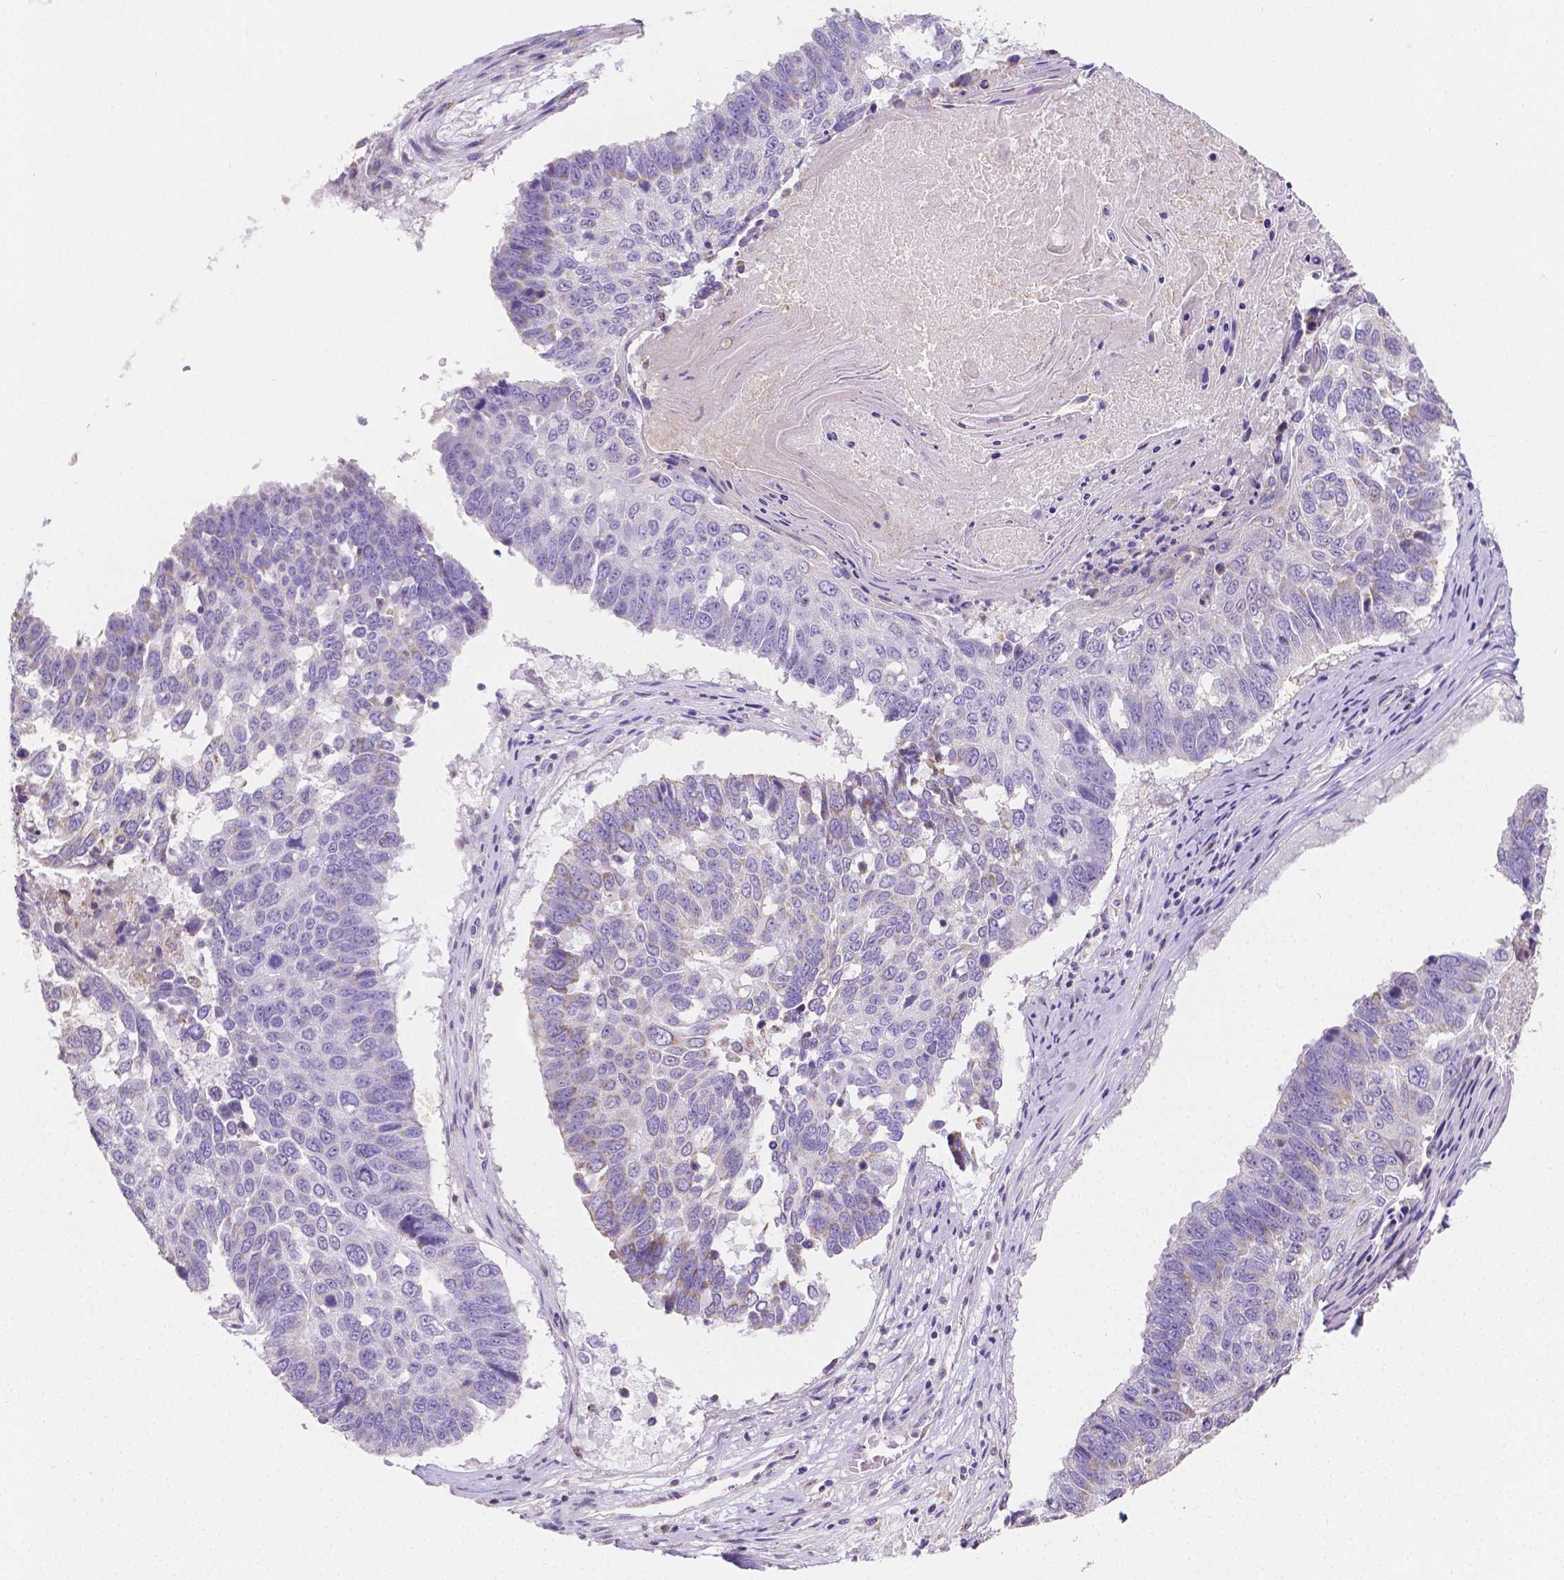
{"staining": {"intensity": "negative", "quantity": "none", "location": "none"}, "tissue": "lung cancer", "cell_type": "Tumor cells", "image_type": "cancer", "snomed": [{"axis": "morphology", "description": "Squamous cell carcinoma, NOS"}, {"axis": "topography", "description": "Lung"}], "caption": "An immunohistochemistry (IHC) micrograph of lung cancer is shown. There is no staining in tumor cells of lung cancer.", "gene": "TMEM130", "patient": {"sex": "male", "age": 73}}